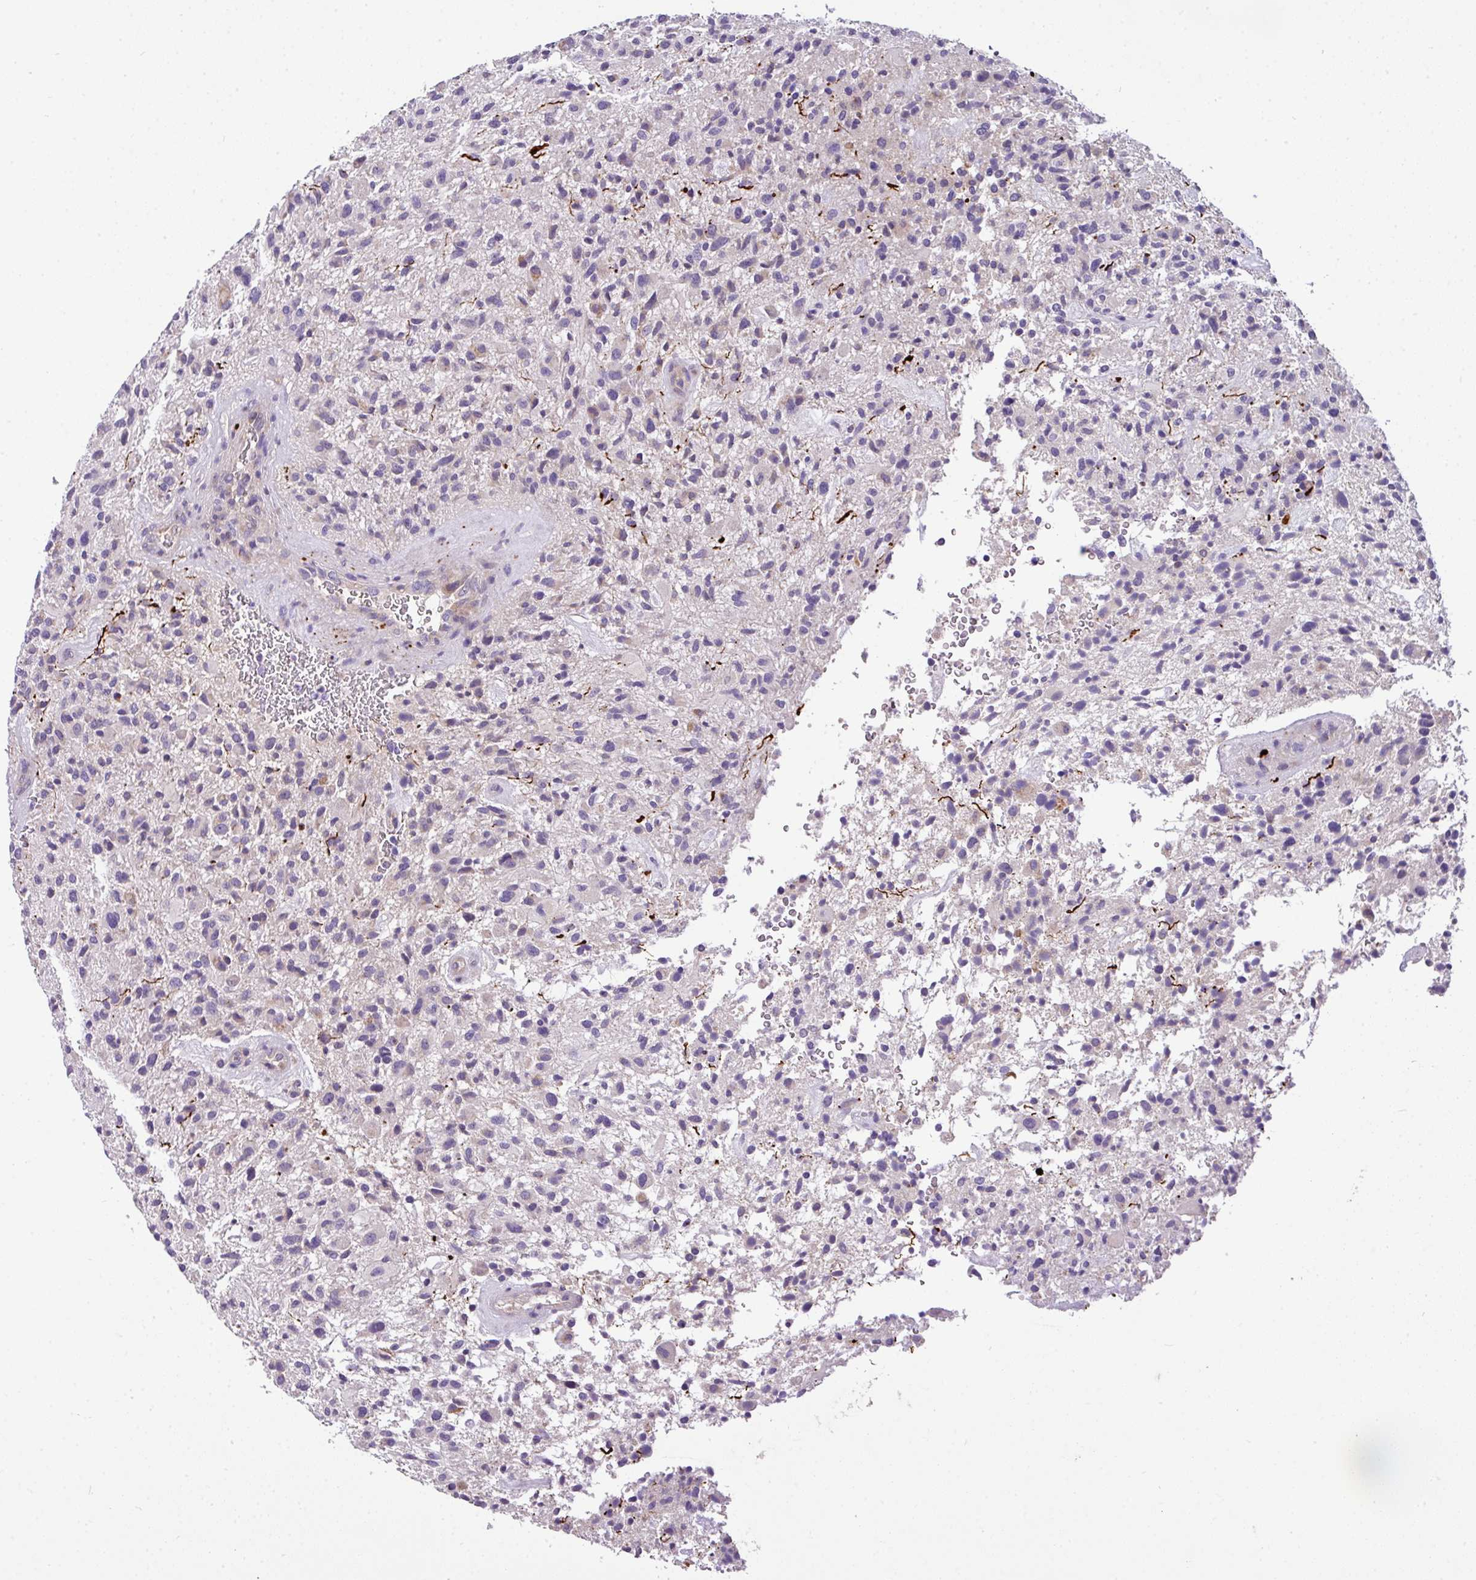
{"staining": {"intensity": "negative", "quantity": "none", "location": "none"}, "tissue": "glioma", "cell_type": "Tumor cells", "image_type": "cancer", "snomed": [{"axis": "morphology", "description": "Glioma, malignant, High grade"}, {"axis": "topography", "description": "Brain"}], "caption": "Tumor cells show no significant protein positivity in glioma.", "gene": "ANXA2R", "patient": {"sex": "male", "age": 47}}